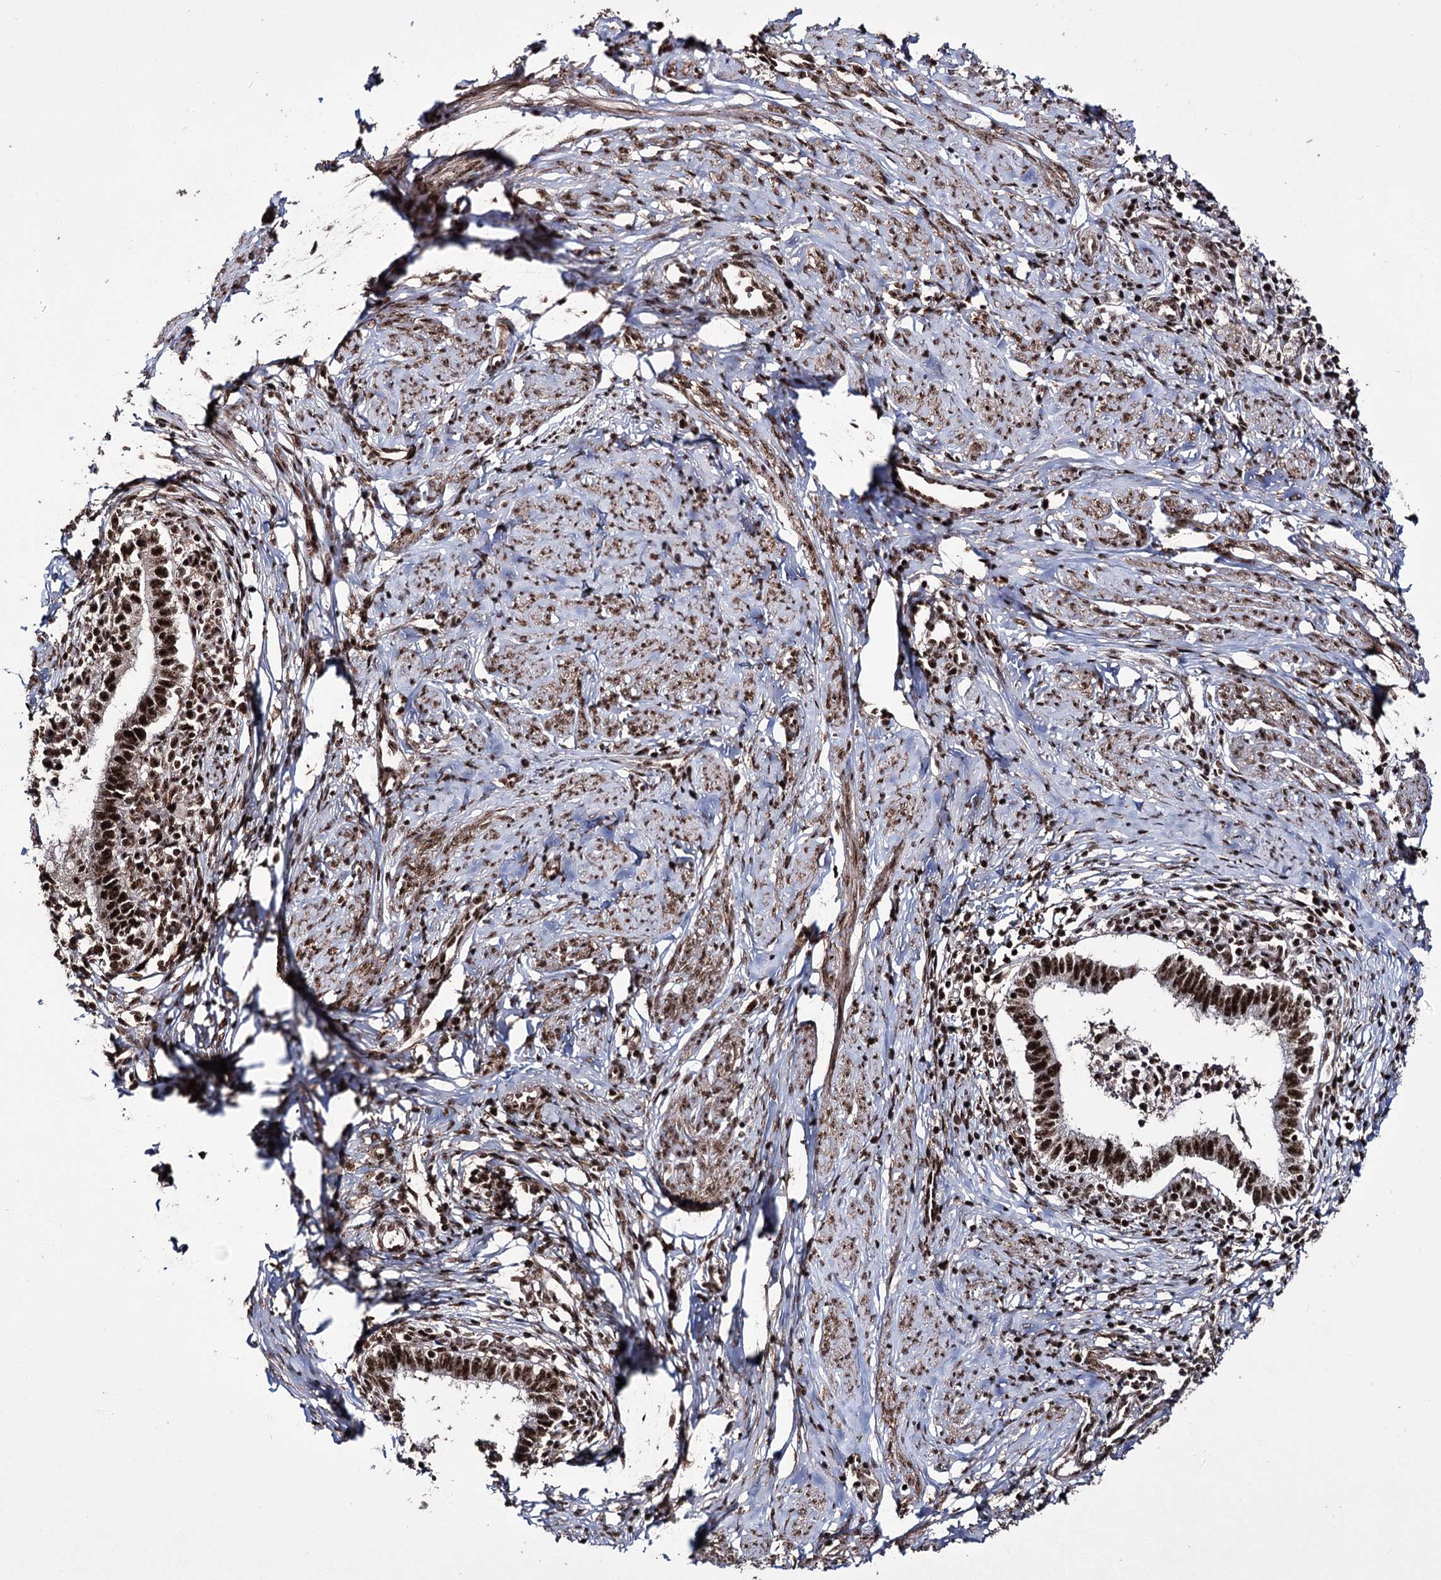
{"staining": {"intensity": "strong", "quantity": ">75%", "location": "nuclear"}, "tissue": "cervical cancer", "cell_type": "Tumor cells", "image_type": "cancer", "snomed": [{"axis": "morphology", "description": "Adenocarcinoma, NOS"}, {"axis": "topography", "description": "Cervix"}], "caption": "This is a micrograph of immunohistochemistry staining of cervical cancer (adenocarcinoma), which shows strong positivity in the nuclear of tumor cells.", "gene": "PRPF40A", "patient": {"sex": "female", "age": 36}}